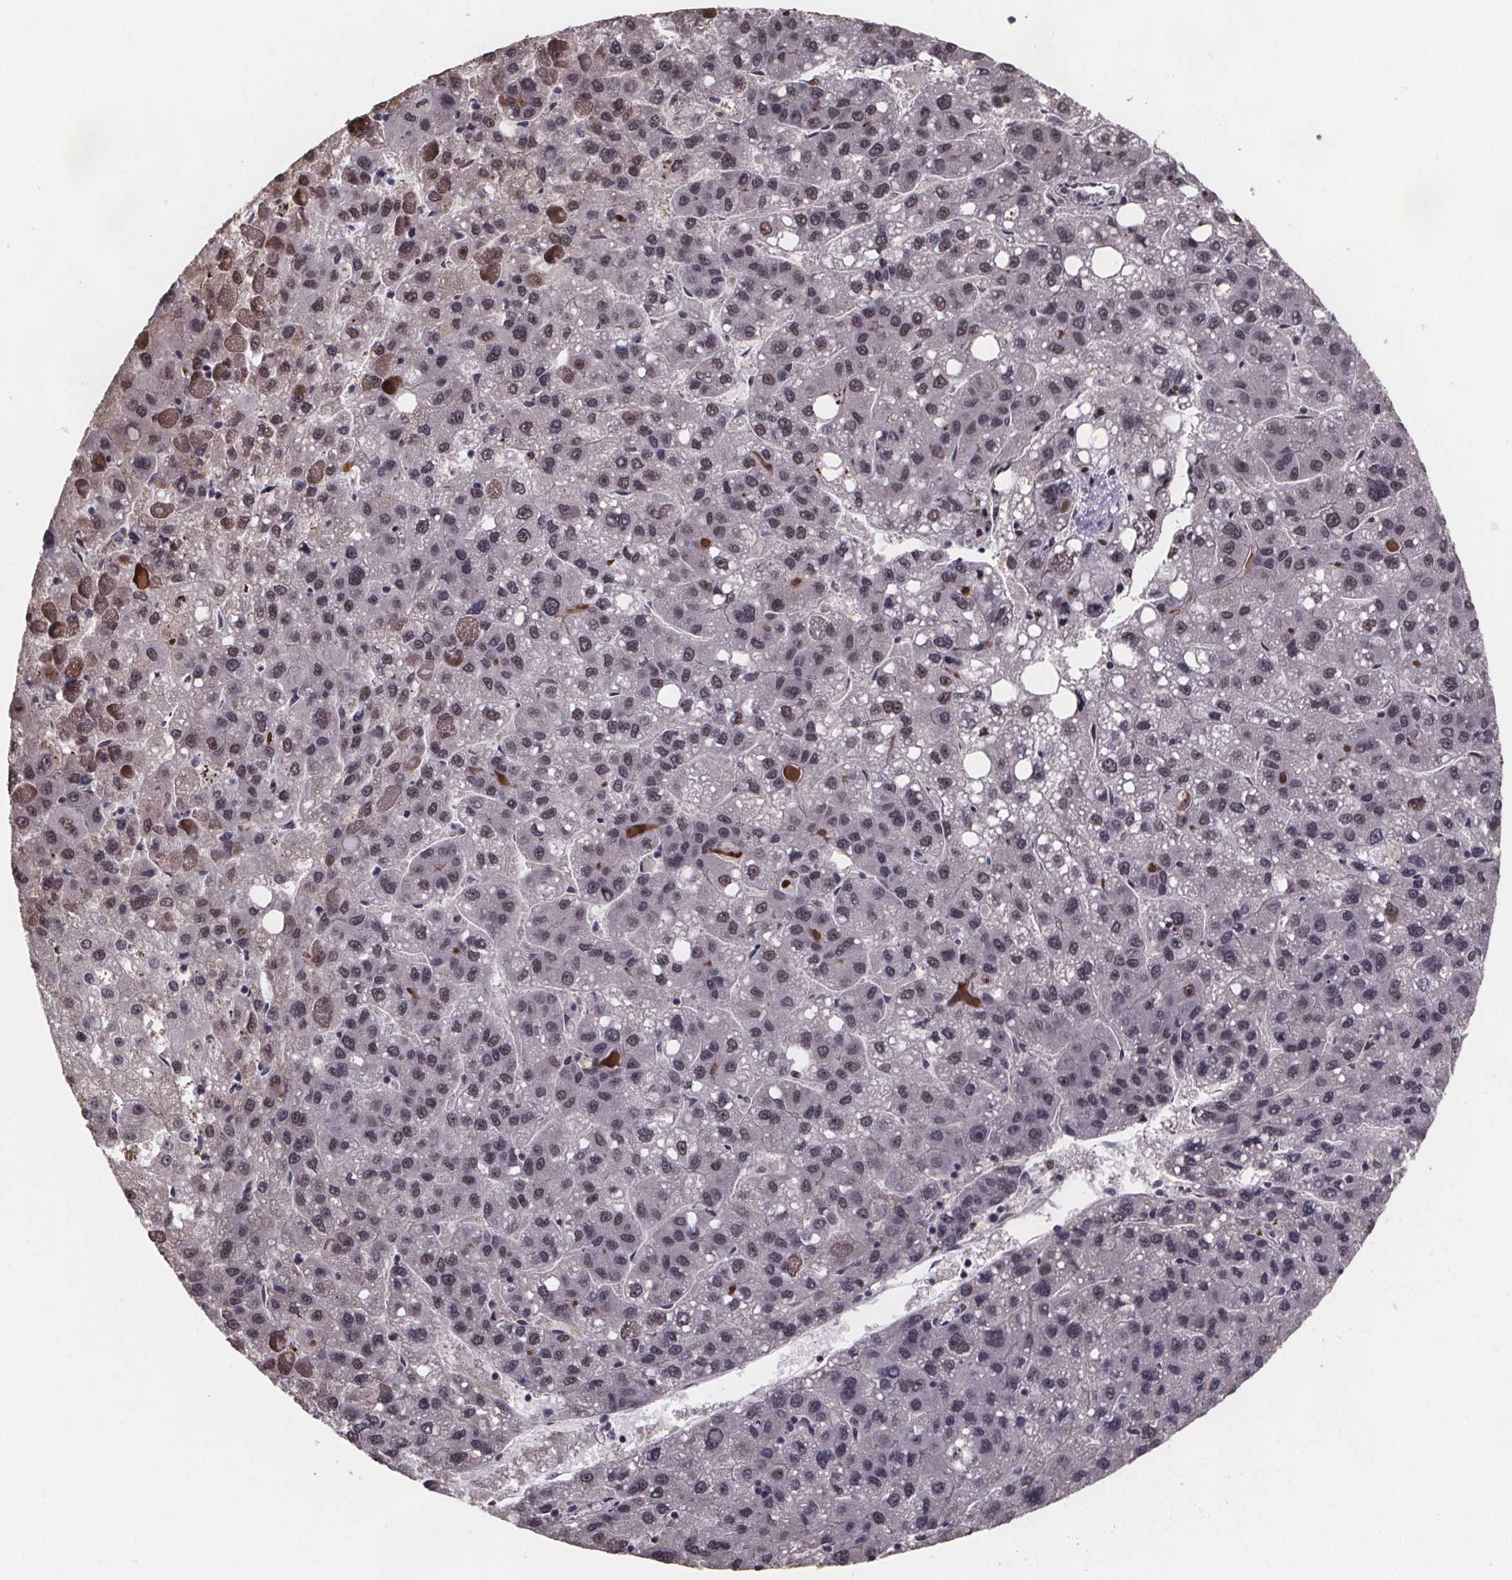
{"staining": {"intensity": "weak", "quantity": "25%-75%", "location": "nuclear"}, "tissue": "liver cancer", "cell_type": "Tumor cells", "image_type": "cancer", "snomed": [{"axis": "morphology", "description": "Carcinoma, Hepatocellular, NOS"}, {"axis": "topography", "description": "Liver"}], "caption": "The histopathology image displays staining of liver hepatocellular carcinoma, revealing weak nuclear protein positivity (brown color) within tumor cells.", "gene": "U2SURP", "patient": {"sex": "female", "age": 82}}